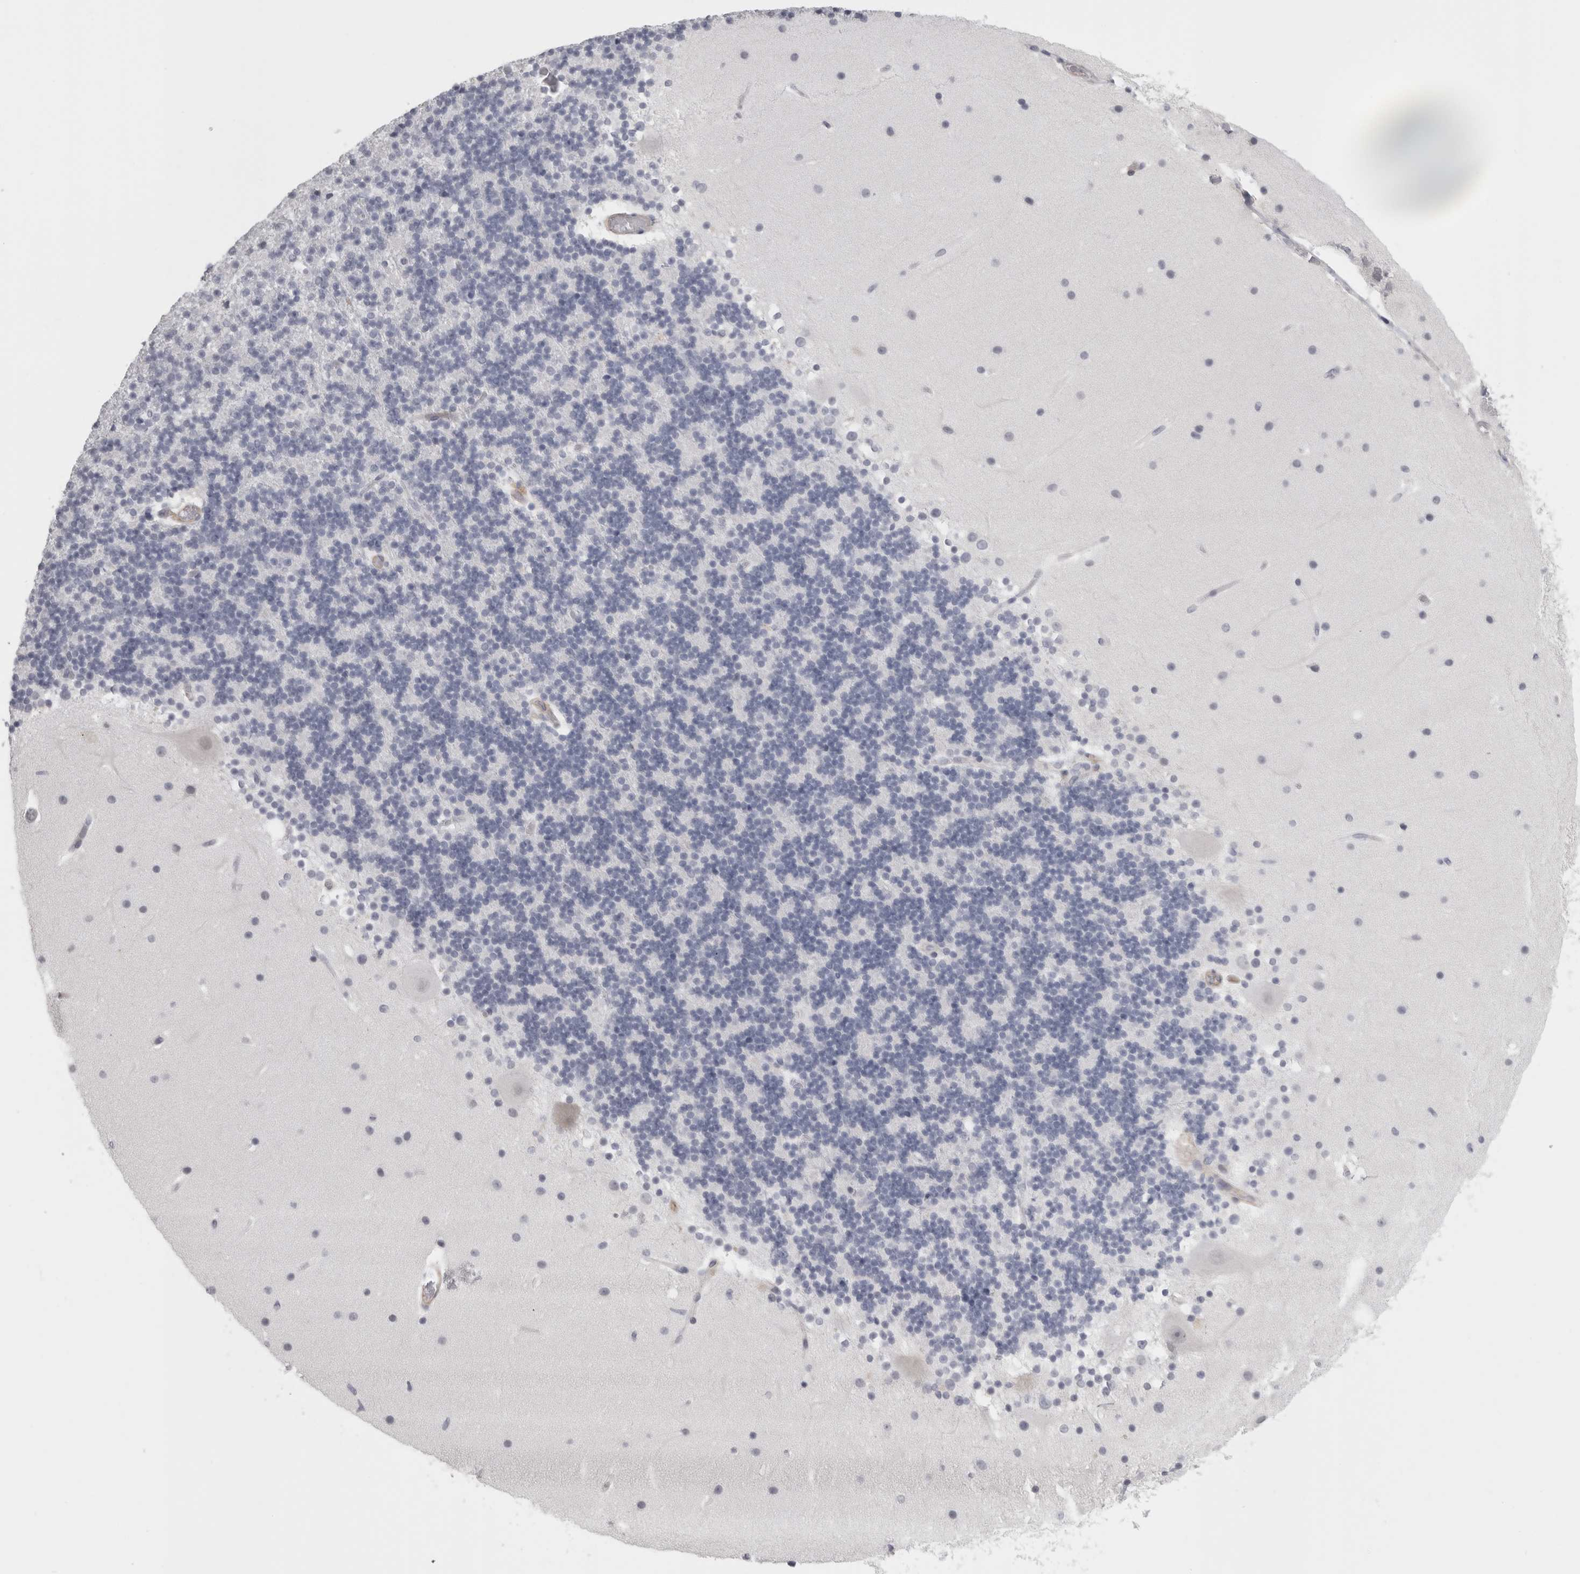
{"staining": {"intensity": "negative", "quantity": "none", "location": "none"}, "tissue": "cerebellum", "cell_type": "Cells in granular layer", "image_type": "normal", "snomed": [{"axis": "morphology", "description": "Normal tissue, NOS"}, {"axis": "topography", "description": "Cerebellum"}], "caption": "This micrograph is of unremarkable cerebellum stained with immunohistochemistry (IHC) to label a protein in brown with the nuclei are counter-stained blue. There is no expression in cells in granular layer. The staining is performed using DAB brown chromogen with nuclei counter-stained in using hematoxylin.", "gene": "FBLIM1", "patient": {"sex": "male", "age": 57}}